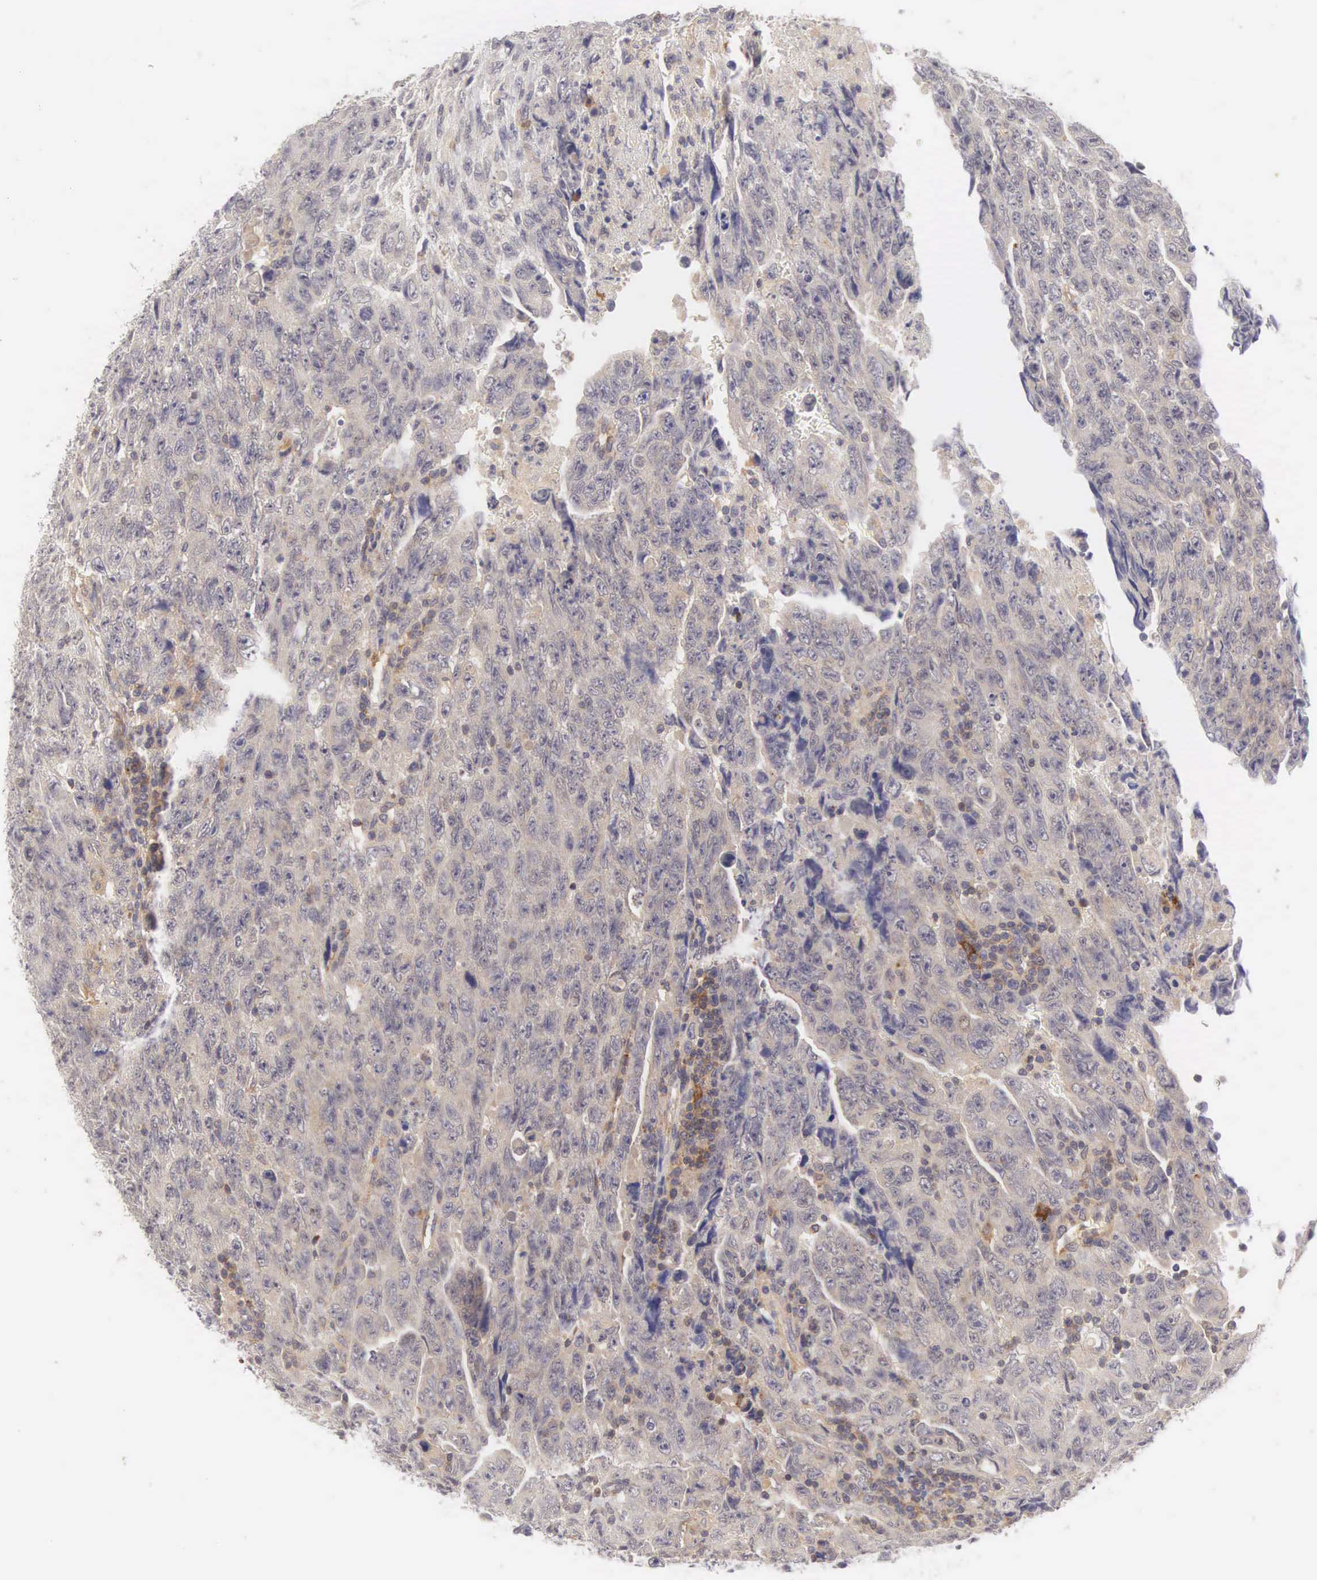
{"staining": {"intensity": "weak", "quantity": "25%-75%", "location": "cytoplasmic/membranous"}, "tissue": "testis cancer", "cell_type": "Tumor cells", "image_type": "cancer", "snomed": [{"axis": "morphology", "description": "Carcinoma, Embryonal, NOS"}, {"axis": "topography", "description": "Testis"}], "caption": "A brown stain highlights weak cytoplasmic/membranous positivity of a protein in testis cancer (embryonal carcinoma) tumor cells.", "gene": "CD1A", "patient": {"sex": "male", "age": 28}}